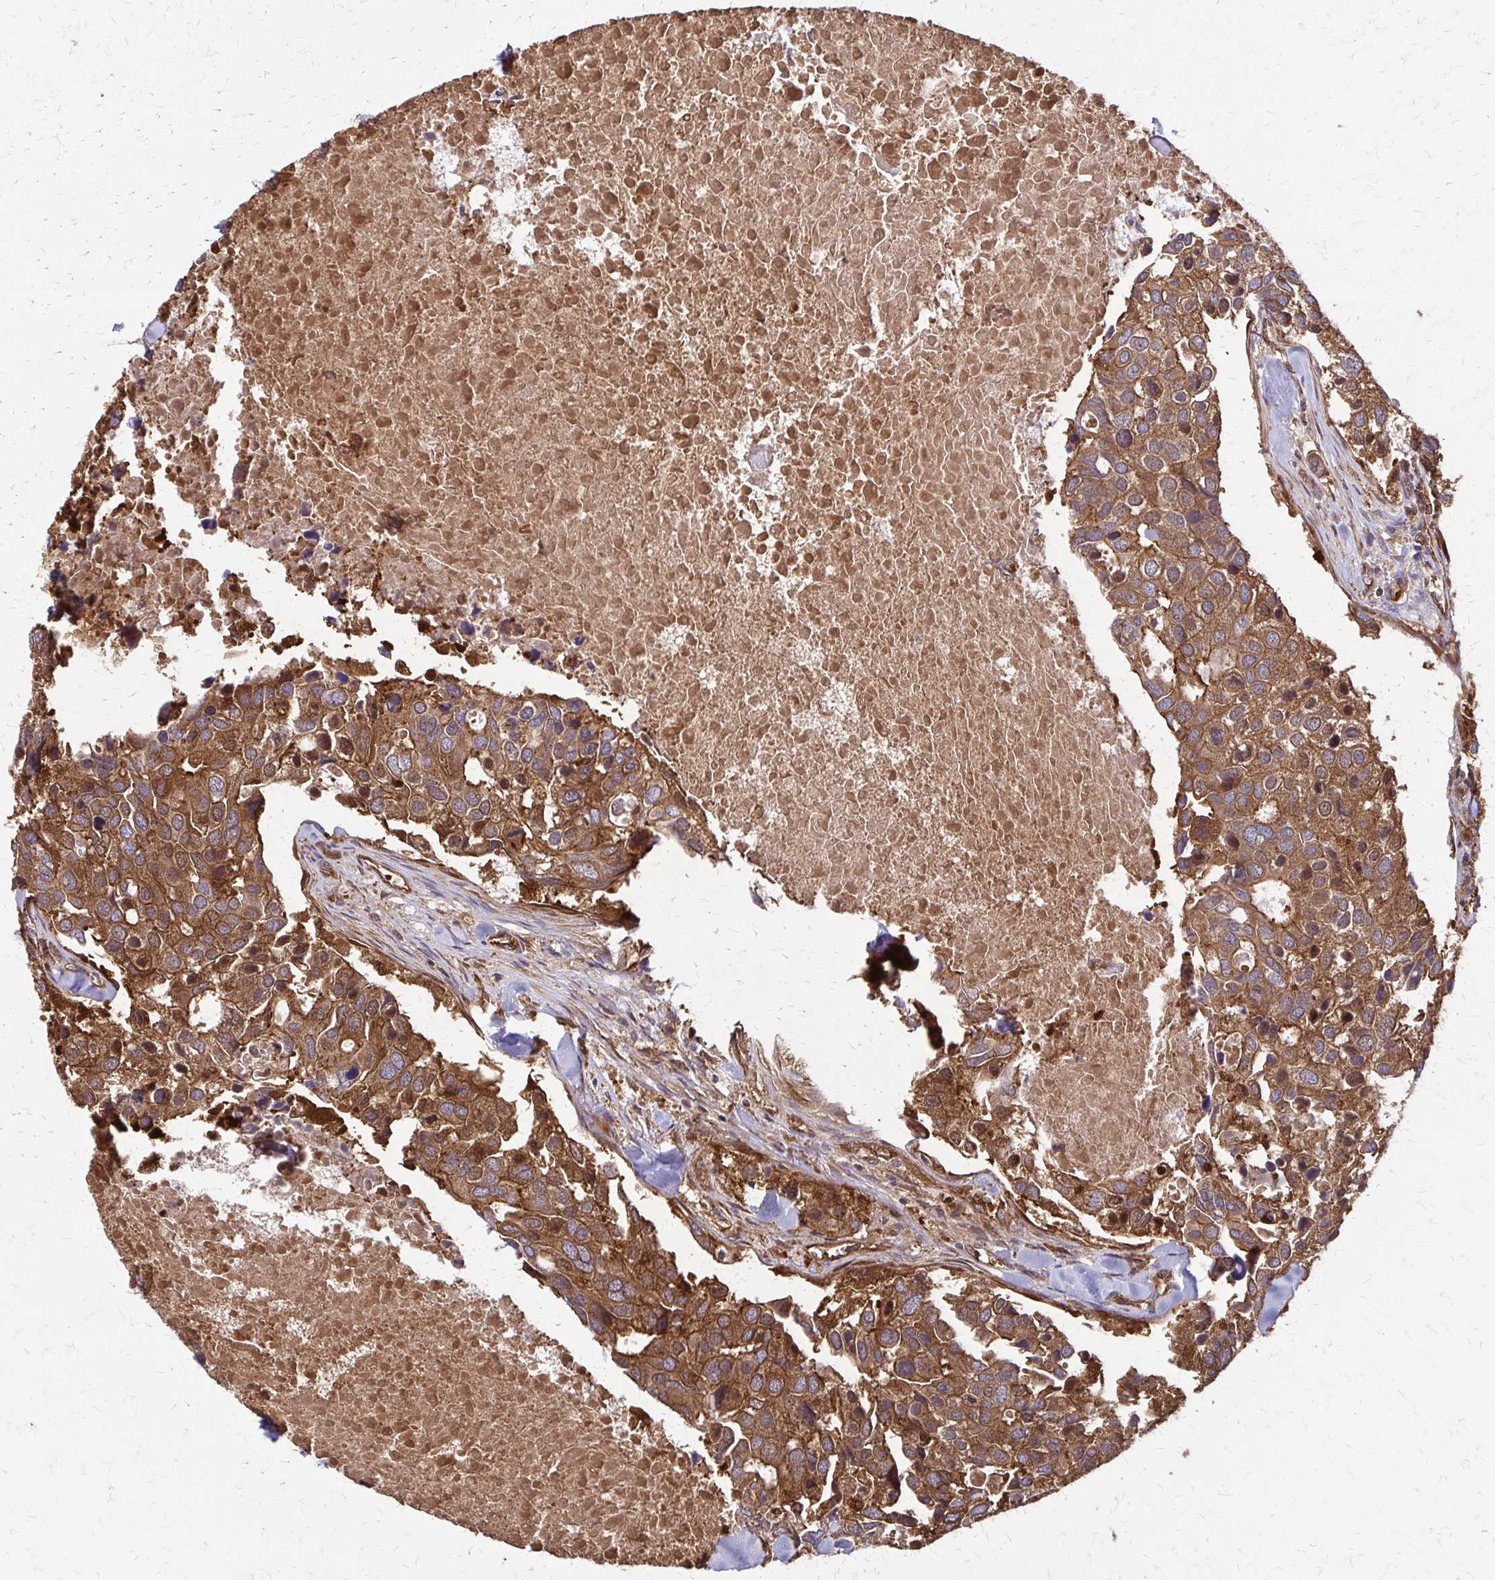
{"staining": {"intensity": "moderate", "quantity": ">75%", "location": "cytoplasmic/membranous"}, "tissue": "breast cancer", "cell_type": "Tumor cells", "image_type": "cancer", "snomed": [{"axis": "morphology", "description": "Duct carcinoma"}, {"axis": "topography", "description": "Breast"}], "caption": "Tumor cells show moderate cytoplasmic/membranous staining in approximately >75% of cells in breast cancer (invasive ductal carcinoma). The staining was performed using DAB (3,3'-diaminobenzidine) to visualize the protein expression in brown, while the nuclei were stained in blue with hematoxylin (Magnification: 20x).", "gene": "EEF2", "patient": {"sex": "female", "age": 83}}